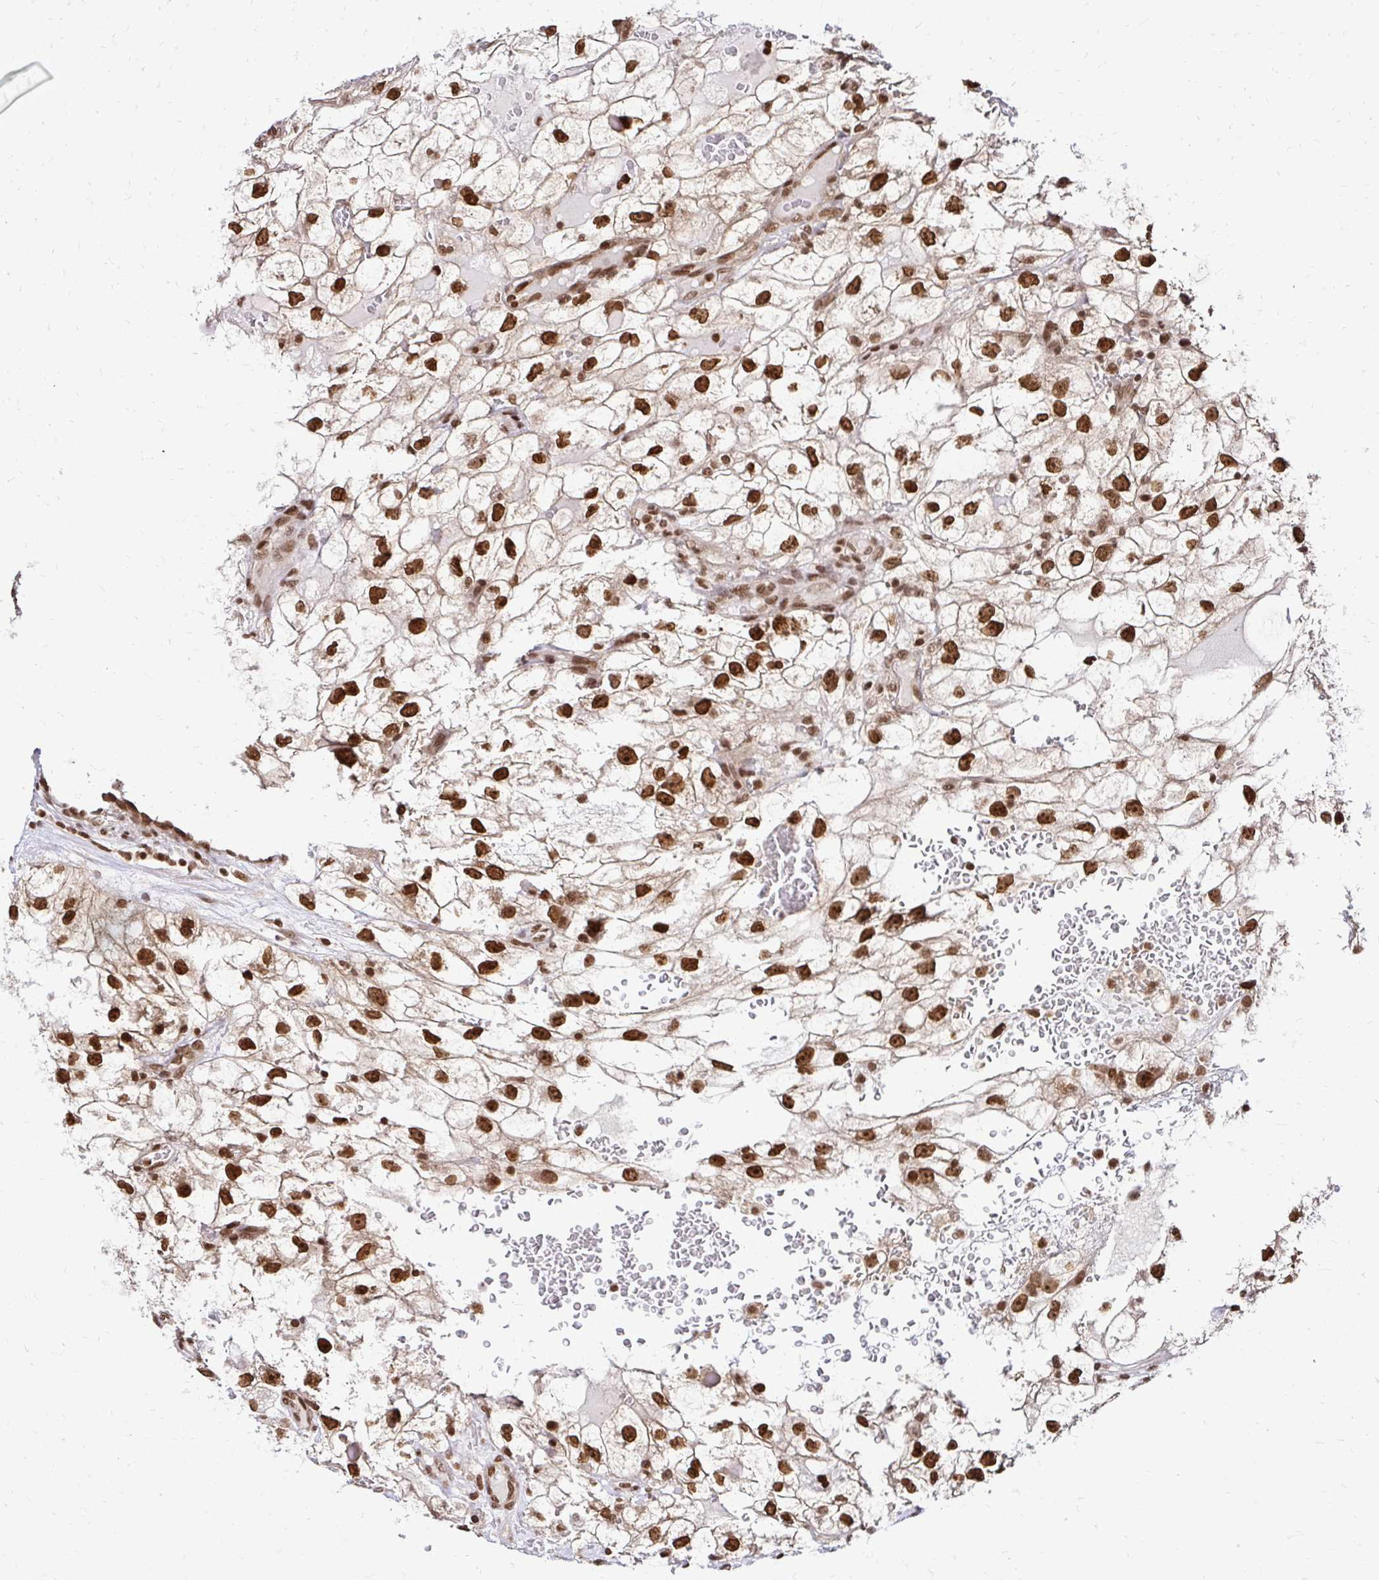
{"staining": {"intensity": "strong", "quantity": ">75%", "location": "nuclear"}, "tissue": "renal cancer", "cell_type": "Tumor cells", "image_type": "cancer", "snomed": [{"axis": "morphology", "description": "Adenocarcinoma, NOS"}, {"axis": "topography", "description": "Kidney"}], "caption": "Renal adenocarcinoma tissue demonstrates strong nuclear staining in about >75% of tumor cells, visualized by immunohistochemistry.", "gene": "GLYR1", "patient": {"sex": "male", "age": 59}}